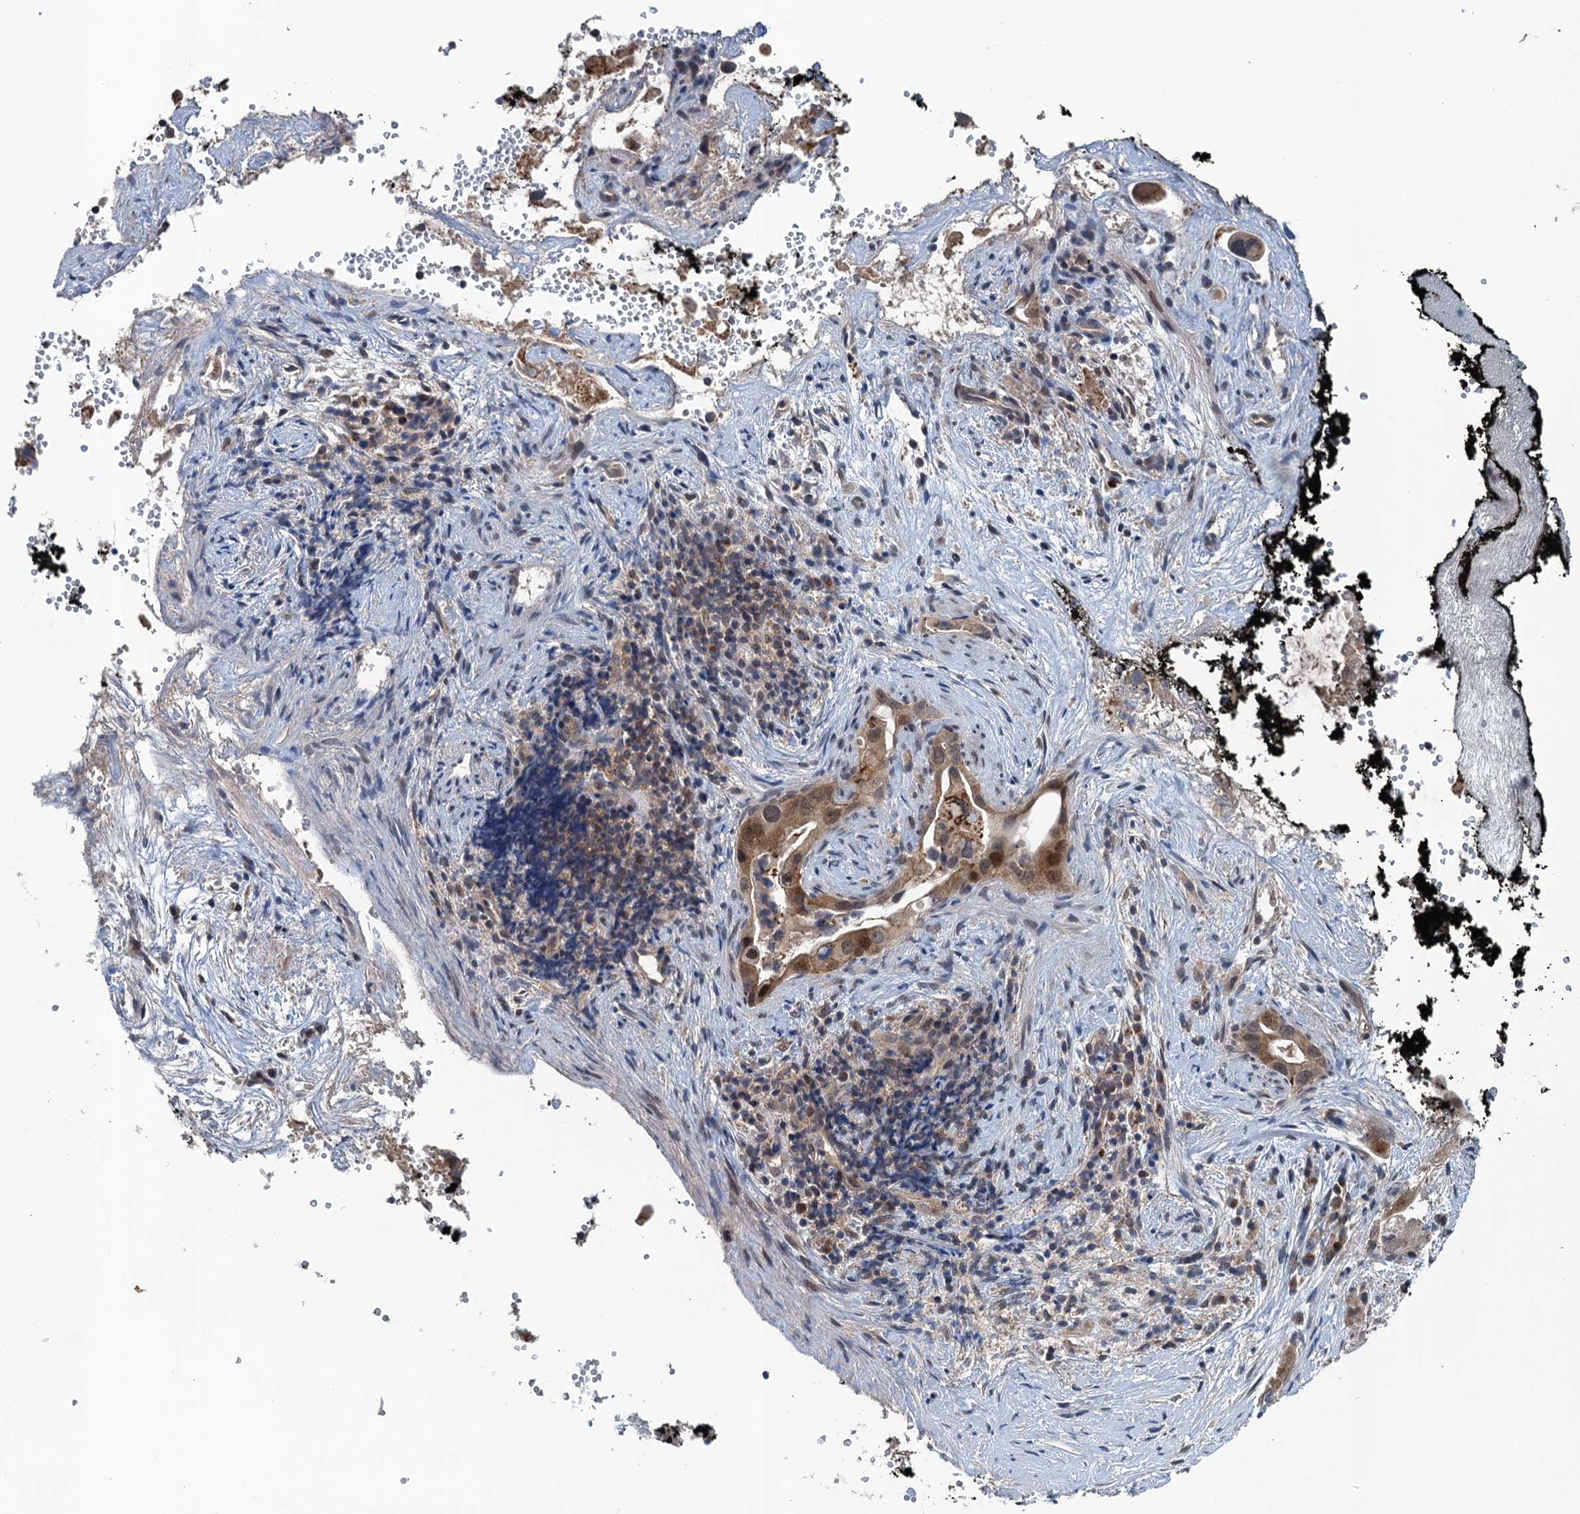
{"staining": {"intensity": "moderate", "quantity": "<25%", "location": "cytoplasmic/membranous,nuclear"}, "tissue": "pancreatic cancer", "cell_type": "Tumor cells", "image_type": "cancer", "snomed": [{"axis": "morphology", "description": "Inflammation, NOS"}, {"axis": "morphology", "description": "Adenocarcinoma, NOS"}, {"axis": "topography", "description": "Pancreas"}], "caption": "An immunohistochemistry photomicrograph of neoplastic tissue is shown. Protein staining in brown highlights moderate cytoplasmic/membranous and nuclear positivity in adenocarcinoma (pancreatic) within tumor cells.", "gene": "RNF165", "patient": {"sex": "female", "age": 56}}